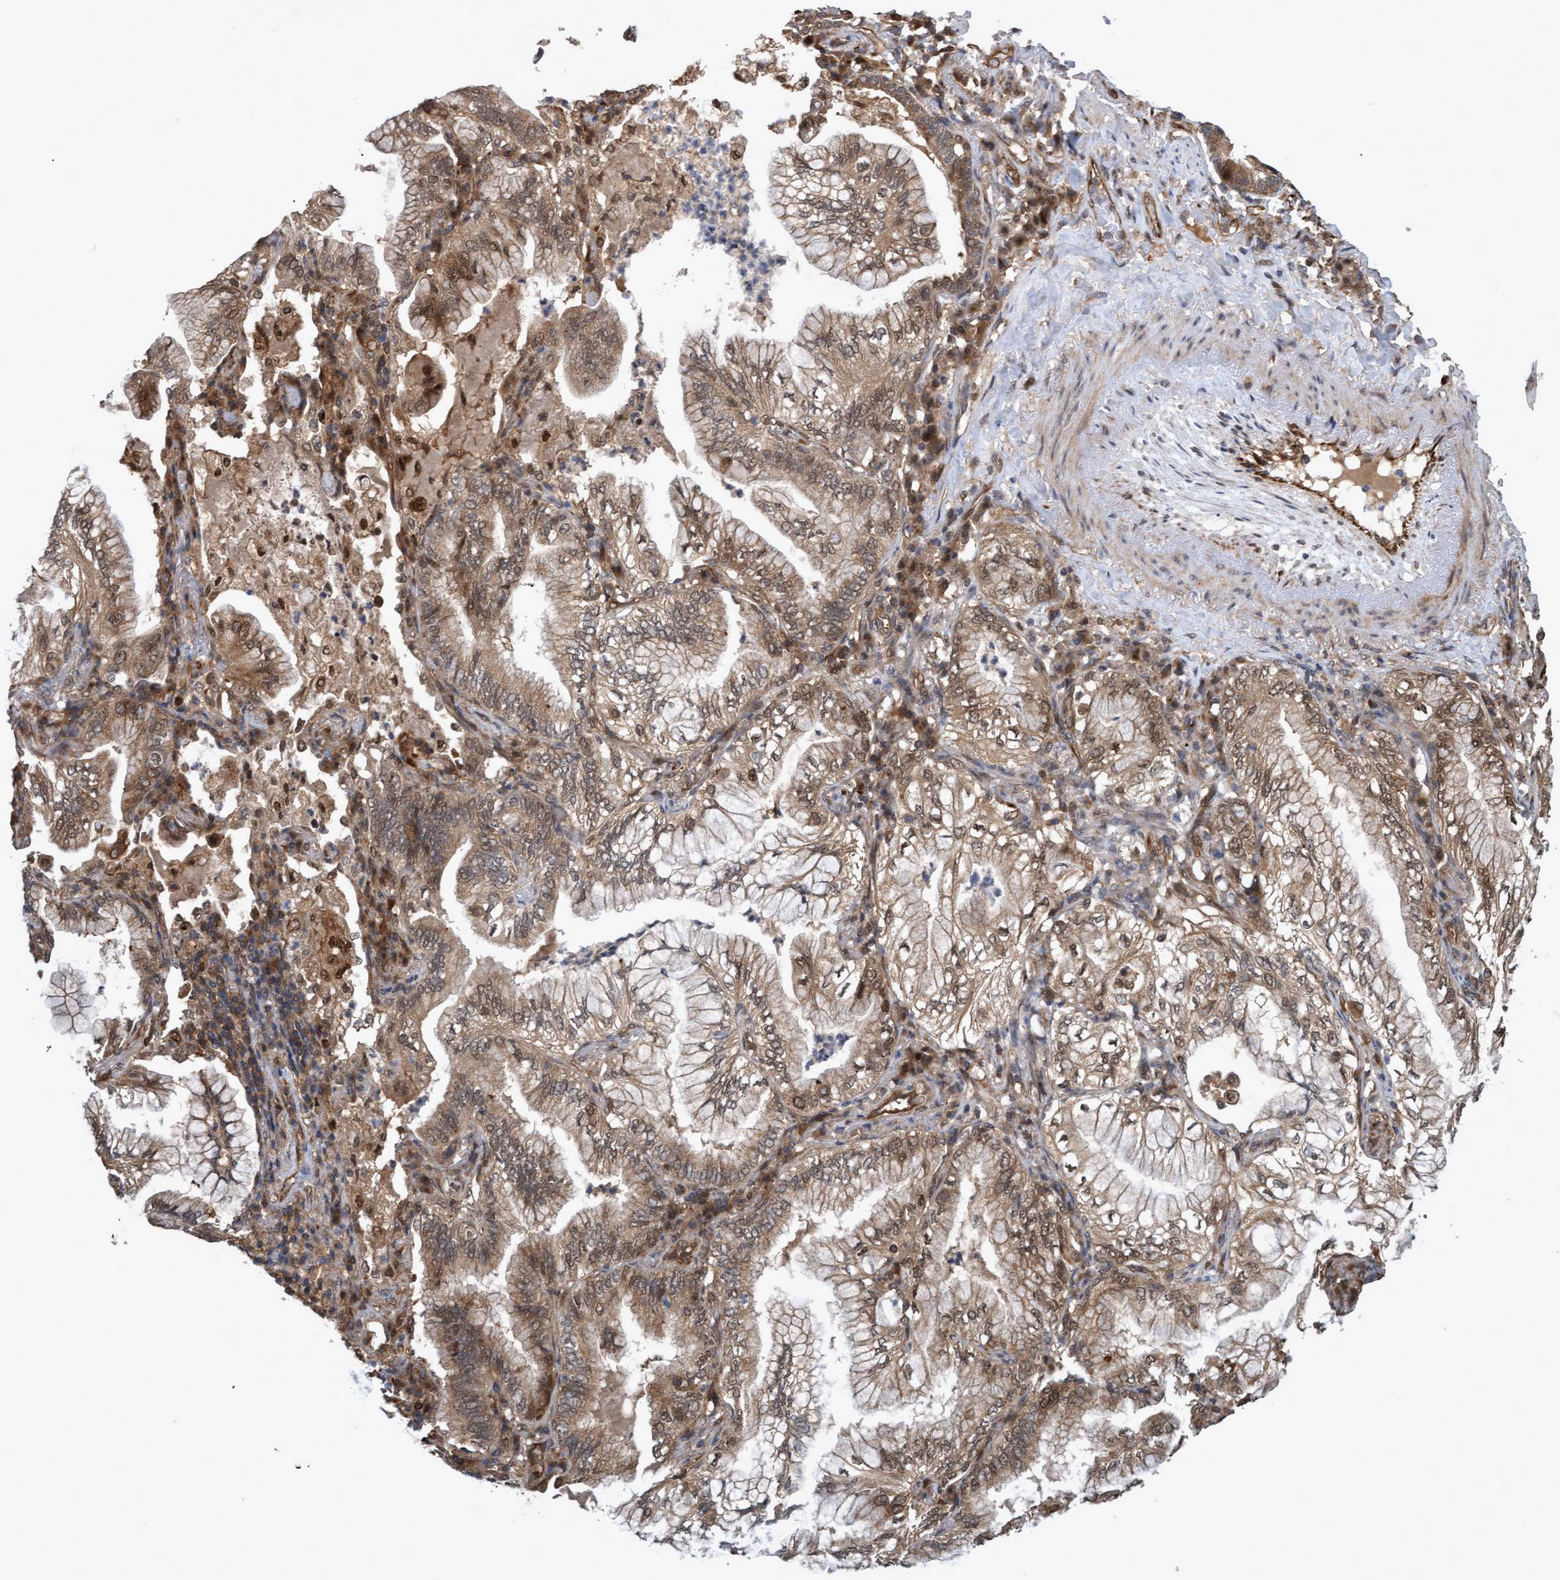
{"staining": {"intensity": "moderate", "quantity": ">75%", "location": "cytoplasmic/membranous,nuclear"}, "tissue": "lung cancer", "cell_type": "Tumor cells", "image_type": "cancer", "snomed": [{"axis": "morphology", "description": "Adenocarcinoma, NOS"}, {"axis": "topography", "description": "Lung"}], "caption": "Approximately >75% of tumor cells in human lung cancer (adenocarcinoma) display moderate cytoplasmic/membranous and nuclear protein positivity as visualized by brown immunohistochemical staining.", "gene": "PSMB6", "patient": {"sex": "female", "age": 70}}